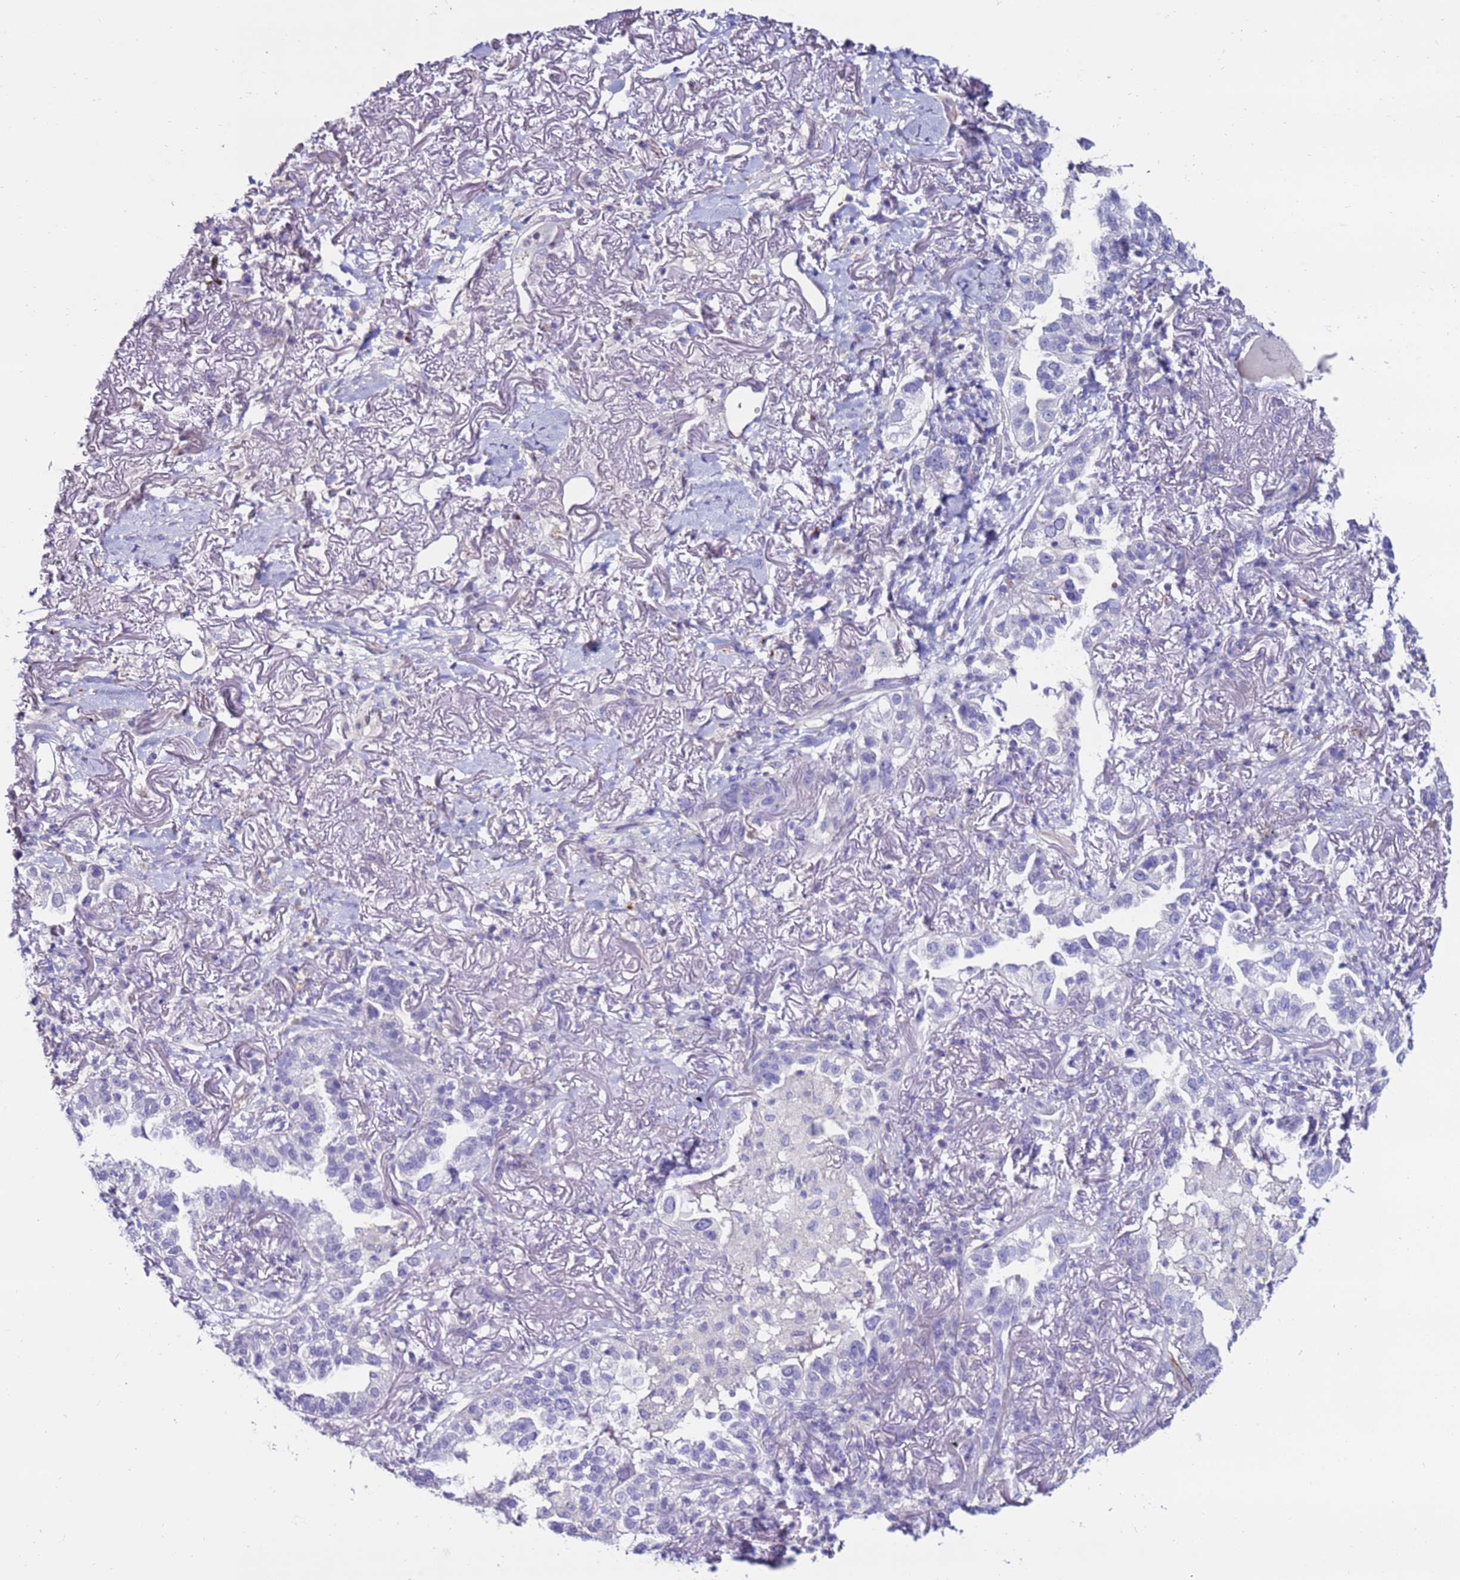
{"staining": {"intensity": "negative", "quantity": "none", "location": "none"}, "tissue": "lung cancer", "cell_type": "Tumor cells", "image_type": "cancer", "snomed": [{"axis": "morphology", "description": "Adenocarcinoma, NOS"}, {"axis": "topography", "description": "Lung"}], "caption": "Tumor cells are negative for protein expression in human lung adenocarcinoma.", "gene": "CLEC4M", "patient": {"sex": "female", "age": 69}}